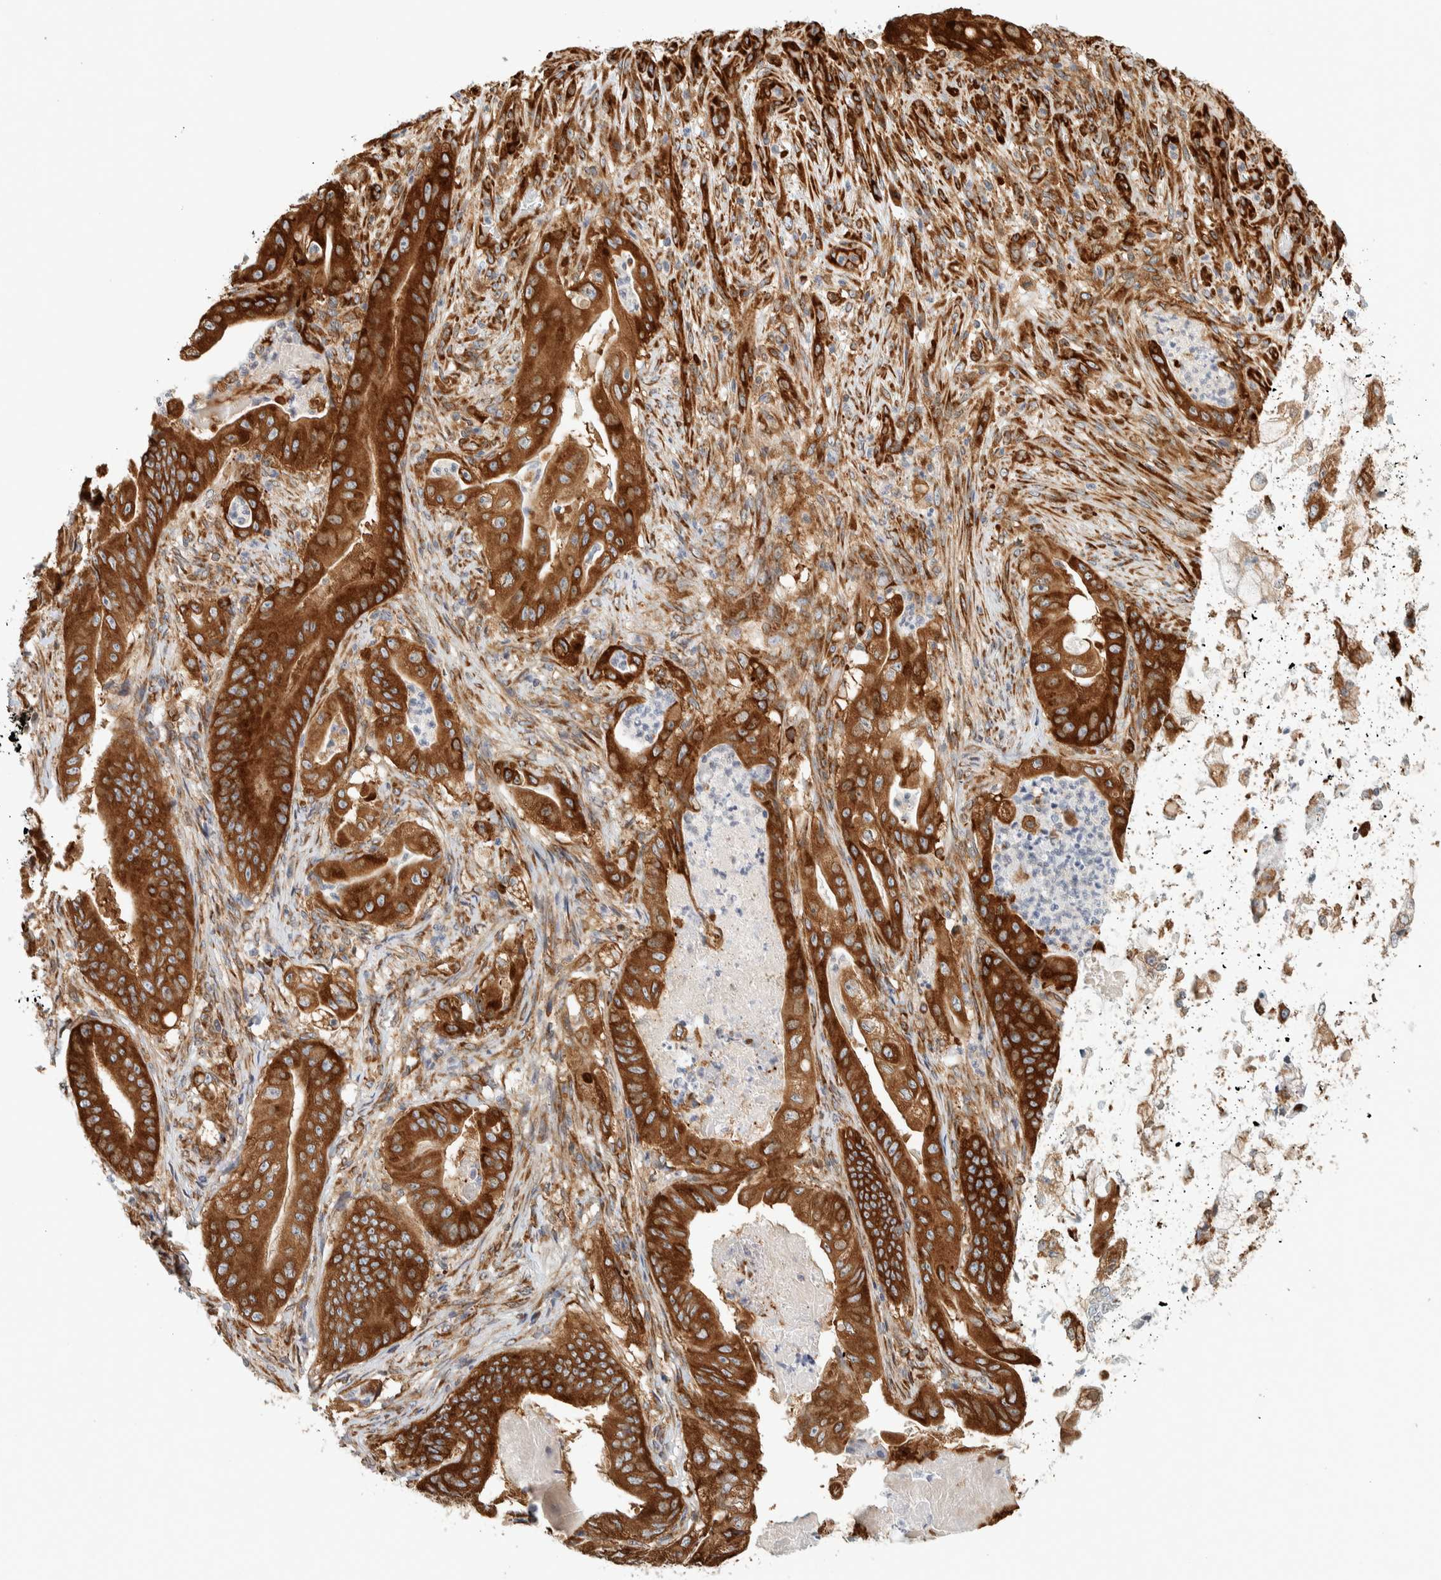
{"staining": {"intensity": "strong", "quantity": ">75%", "location": "cytoplasmic/membranous"}, "tissue": "stomach cancer", "cell_type": "Tumor cells", "image_type": "cancer", "snomed": [{"axis": "morphology", "description": "Normal tissue, NOS"}, {"axis": "morphology", "description": "Adenocarcinoma, NOS"}, {"axis": "topography", "description": "Stomach"}], "caption": "The histopathology image reveals immunohistochemical staining of adenocarcinoma (stomach). There is strong cytoplasmic/membranous expression is seen in approximately >75% of tumor cells.", "gene": "LLGL2", "patient": {"sex": "male", "age": 62}}